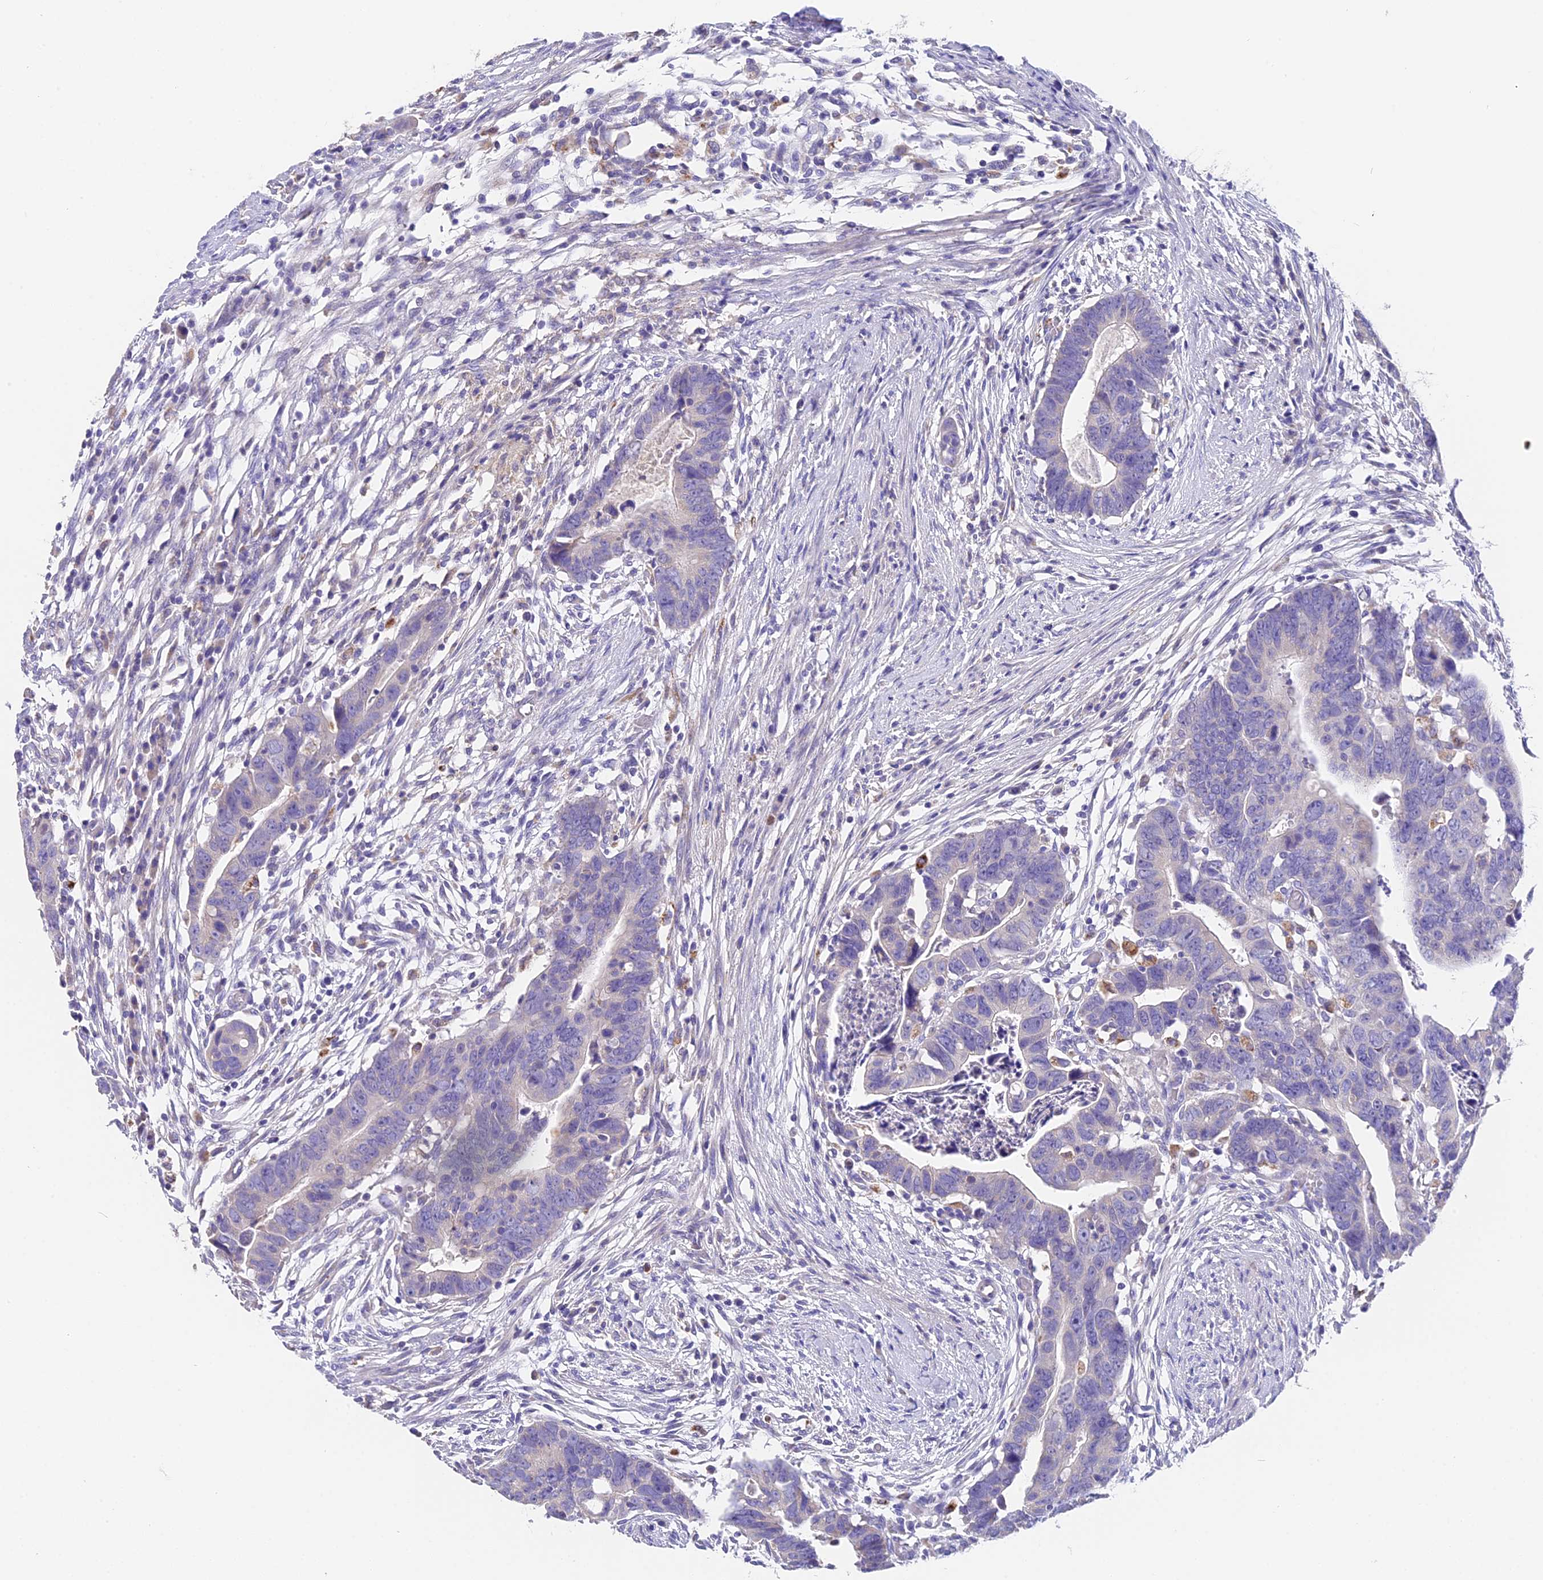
{"staining": {"intensity": "negative", "quantity": "none", "location": "none"}, "tissue": "colorectal cancer", "cell_type": "Tumor cells", "image_type": "cancer", "snomed": [{"axis": "morphology", "description": "Adenocarcinoma, NOS"}, {"axis": "topography", "description": "Rectum"}], "caption": "Adenocarcinoma (colorectal) stained for a protein using IHC displays no positivity tumor cells.", "gene": "LYPD6", "patient": {"sex": "female", "age": 65}}